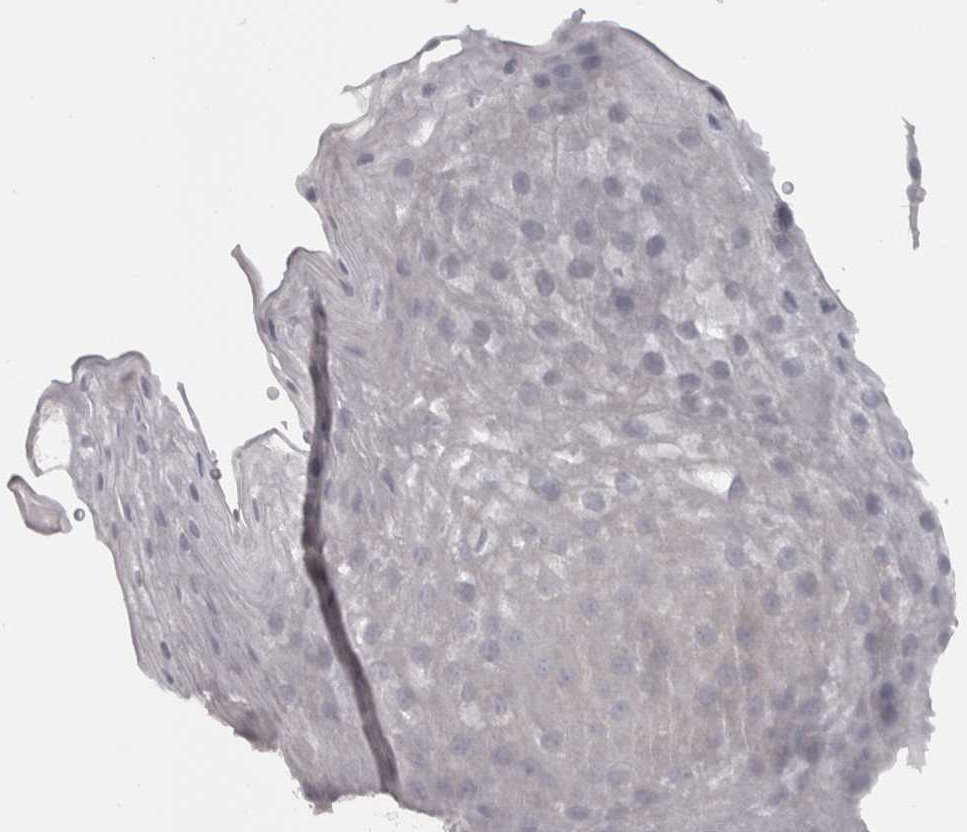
{"staining": {"intensity": "negative", "quantity": "none", "location": "none"}, "tissue": "esophagus", "cell_type": "Squamous epithelial cells", "image_type": "normal", "snomed": [{"axis": "morphology", "description": "Normal tissue, NOS"}, {"axis": "topography", "description": "Esophagus"}], "caption": "Human esophagus stained for a protein using IHC shows no staining in squamous epithelial cells.", "gene": "PPP1R12B", "patient": {"sex": "female", "age": 66}}